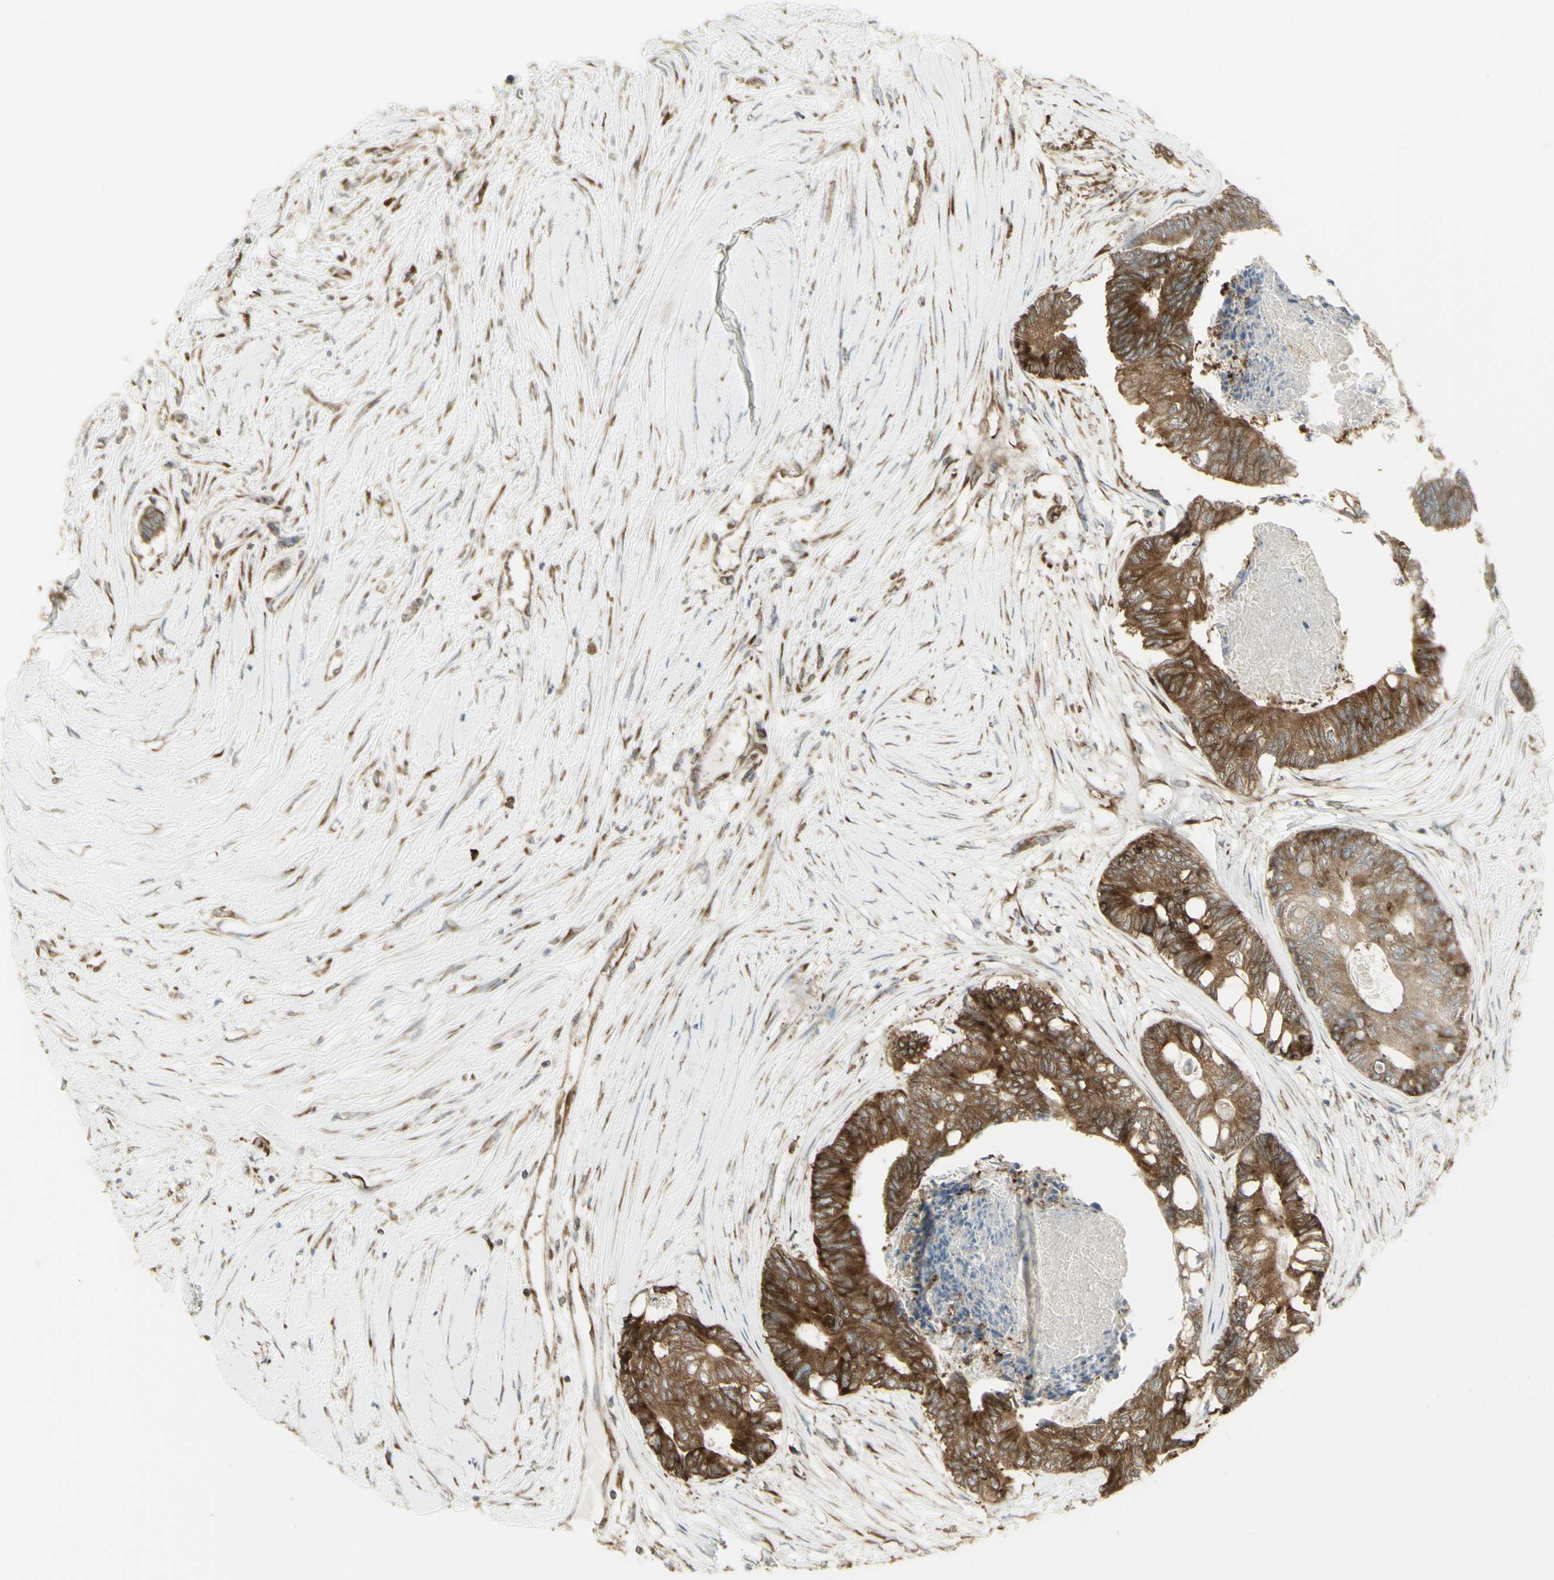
{"staining": {"intensity": "moderate", "quantity": ">75%", "location": "cytoplasmic/membranous"}, "tissue": "colorectal cancer", "cell_type": "Tumor cells", "image_type": "cancer", "snomed": [{"axis": "morphology", "description": "Adenocarcinoma, NOS"}, {"axis": "topography", "description": "Rectum"}], "caption": "Moderate cytoplasmic/membranous staining for a protein is appreciated in approximately >75% of tumor cells of colorectal cancer using immunohistochemistry.", "gene": "FKBP3", "patient": {"sex": "male", "age": 63}}